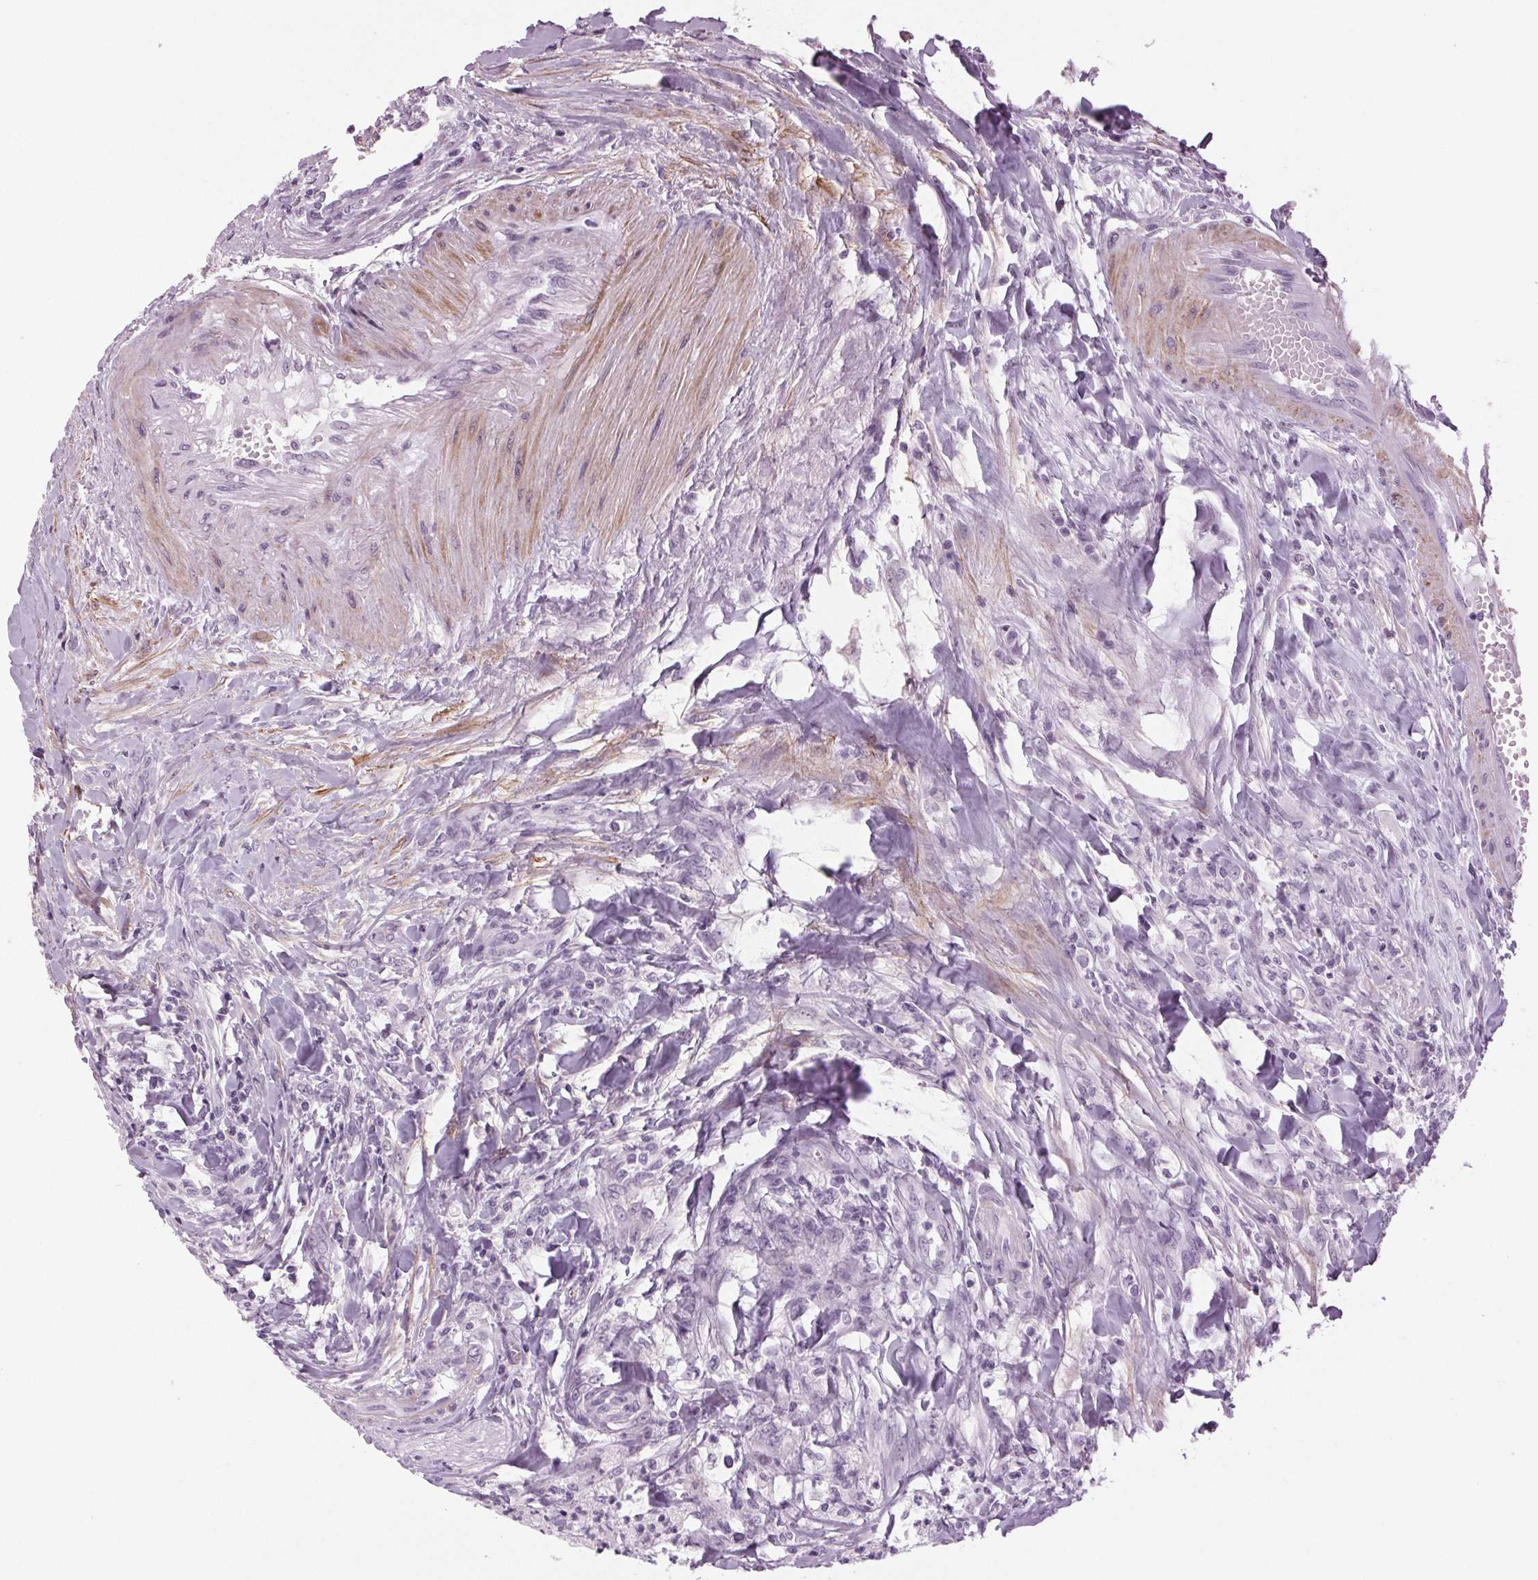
{"staining": {"intensity": "negative", "quantity": "none", "location": "none"}, "tissue": "colorectal cancer", "cell_type": "Tumor cells", "image_type": "cancer", "snomed": [{"axis": "morphology", "description": "Adenocarcinoma, NOS"}, {"axis": "topography", "description": "Colon"}], "caption": "This is an immunohistochemistry (IHC) image of human colorectal cancer (adenocarcinoma). There is no expression in tumor cells.", "gene": "DNAH12", "patient": {"sex": "female", "age": 67}}